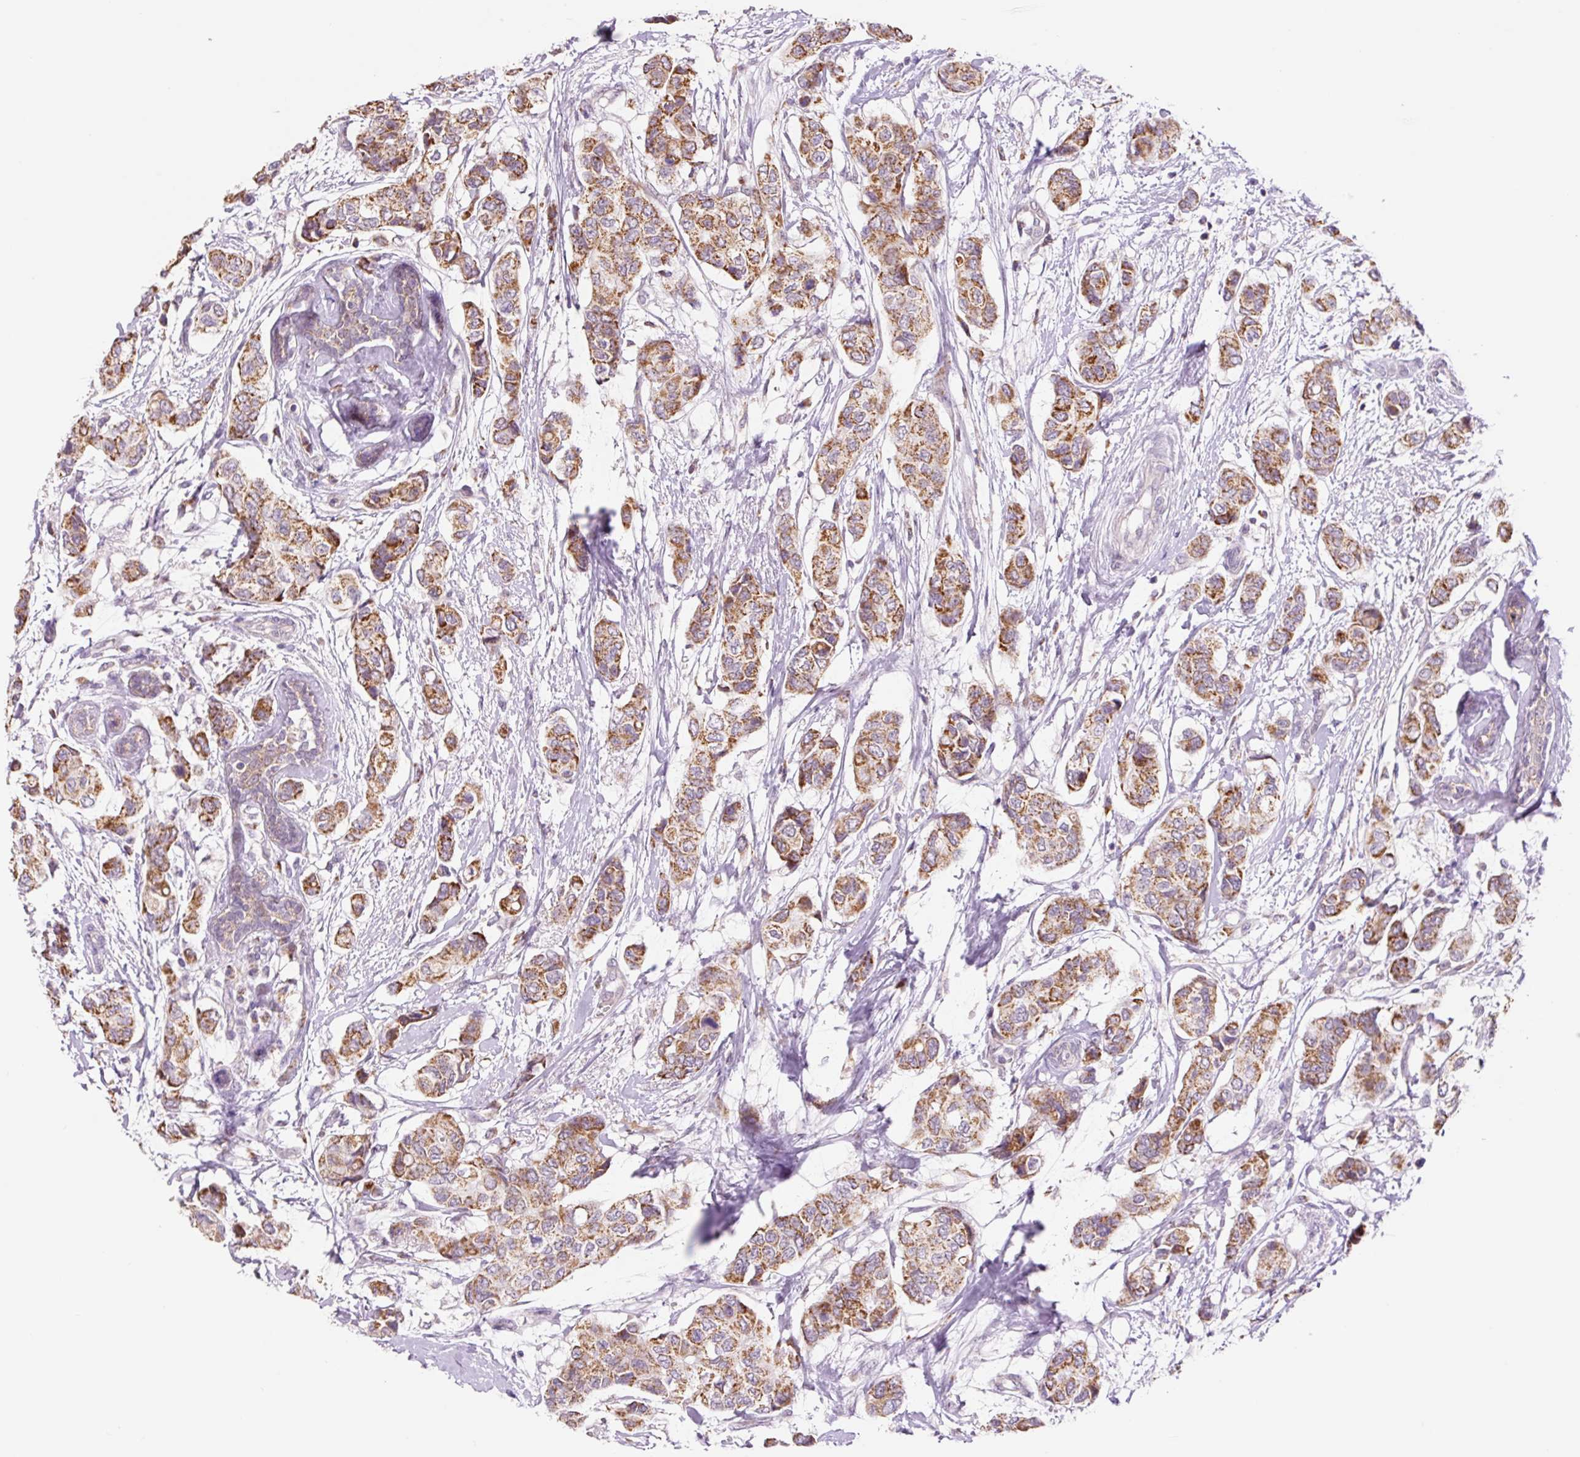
{"staining": {"intensity": "moderate", "quantity": ">75%", "location": "cytoplasmic/membranous"}, "tissue": "breast cancer", "cell_type": "Tumor cells", "image_type": "cancer", "snomed": [{"axis": "morphology", "description": "Lobular carcinoma"}, {"axis": "topography", "description": "Breast"}], "caption": "Moderate cytoplasmic/membranous expression for a protein is appreciated in about >75% of tumor cells of lobular carcinoma (breast) using immunohistochemistry.", "gene": "PCK2", "patient": {"sex": "female", "age": 51}}